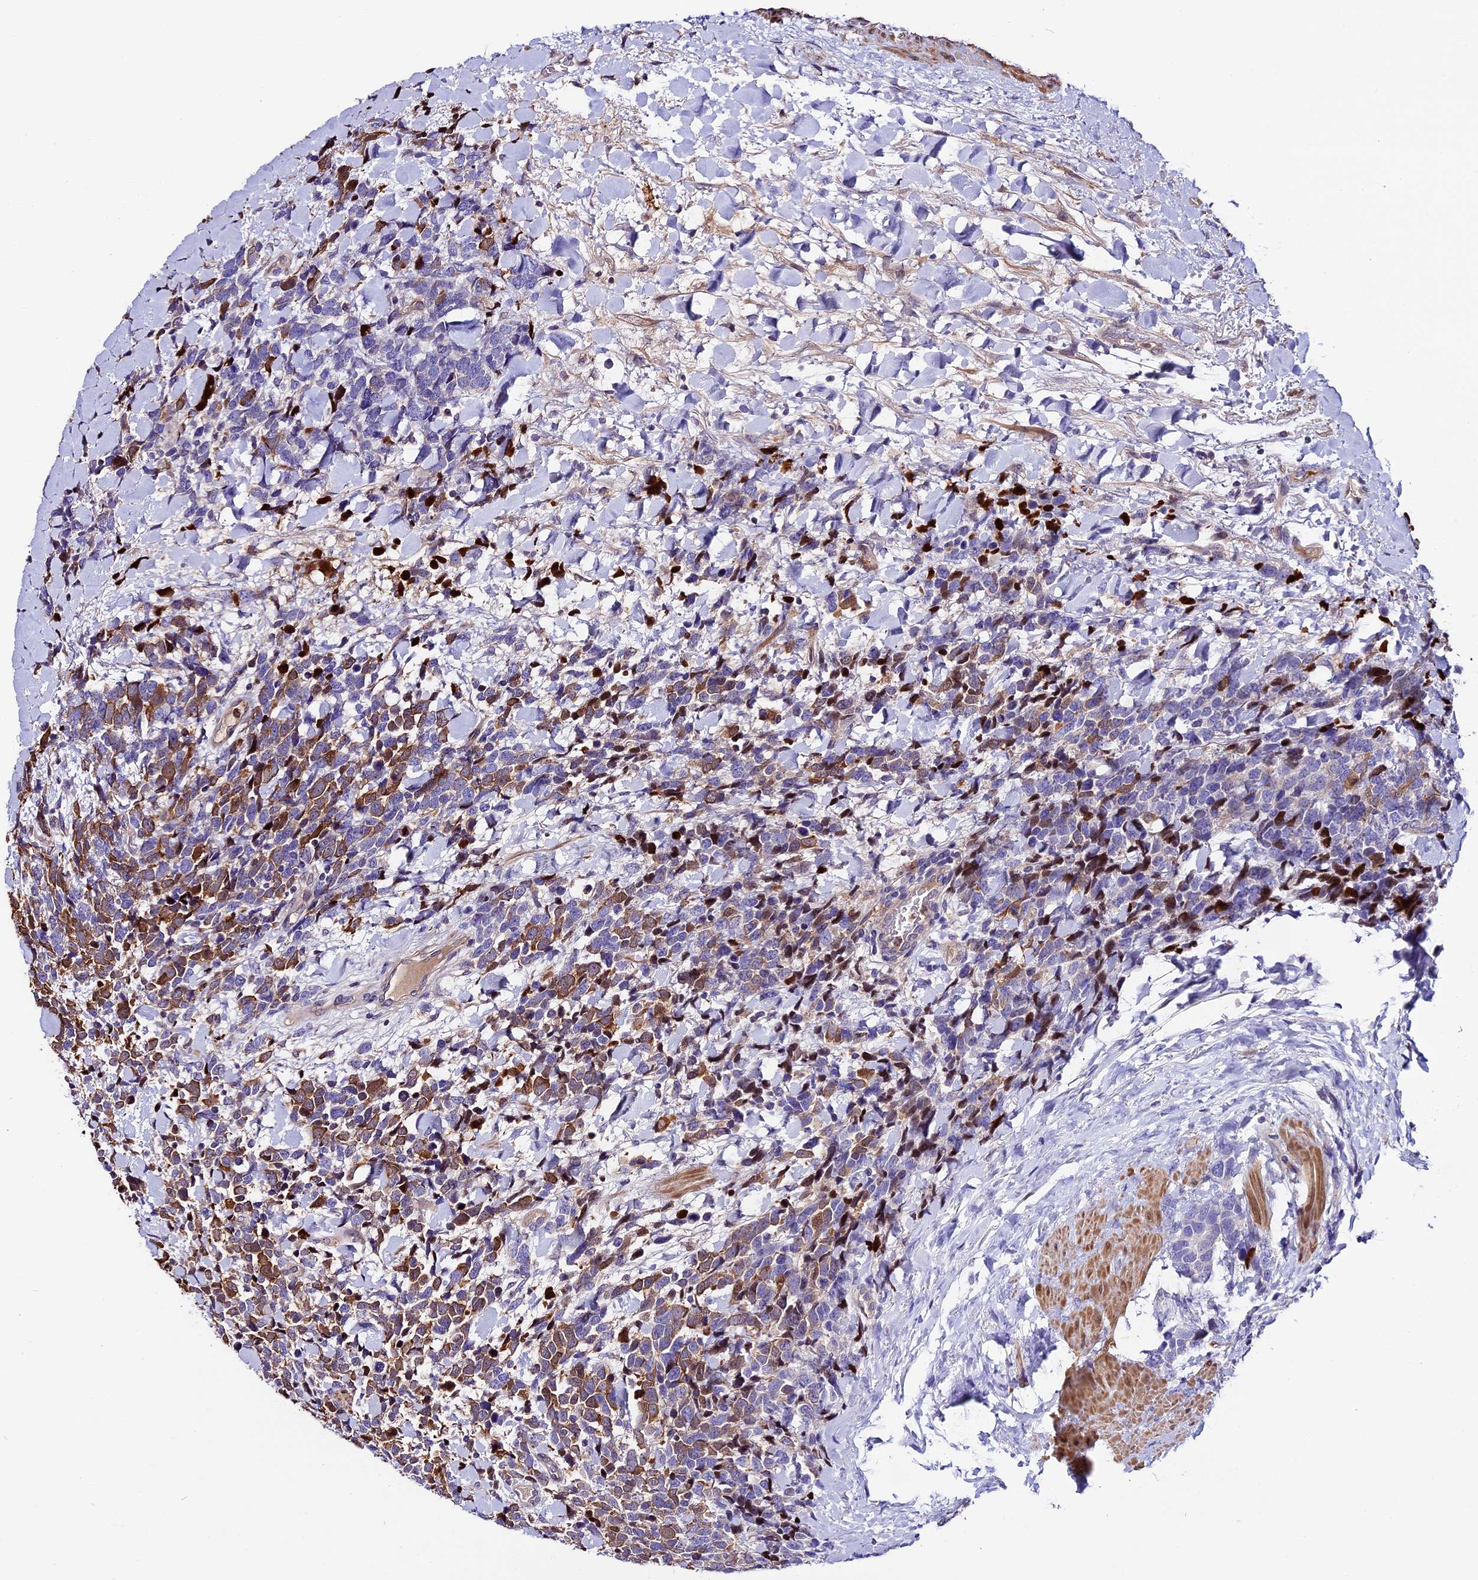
{"staining": {"intensity": "moderate", "quantity": "25%-75%", "location": "cytoplasmic/membranous"}, "tissue": "urothelial cancer", "cell_type": "Tumor cells", "image_type": "cancer", "snomed": [{"axis": "morphology", "description": "Urothelial carcinoma, High grade"}, {"axis": "topography", "description": "Urinary bladder"}], "caption": "Immunohistochemistry (IHC) of human urothelial cancer reveals medium levels of moderate cytoplasmic/membranous expression in about 25%-75% of tumor cells.", "gene": "MAP3K7CL", "patient": {"sex": "female", "age": 82}}